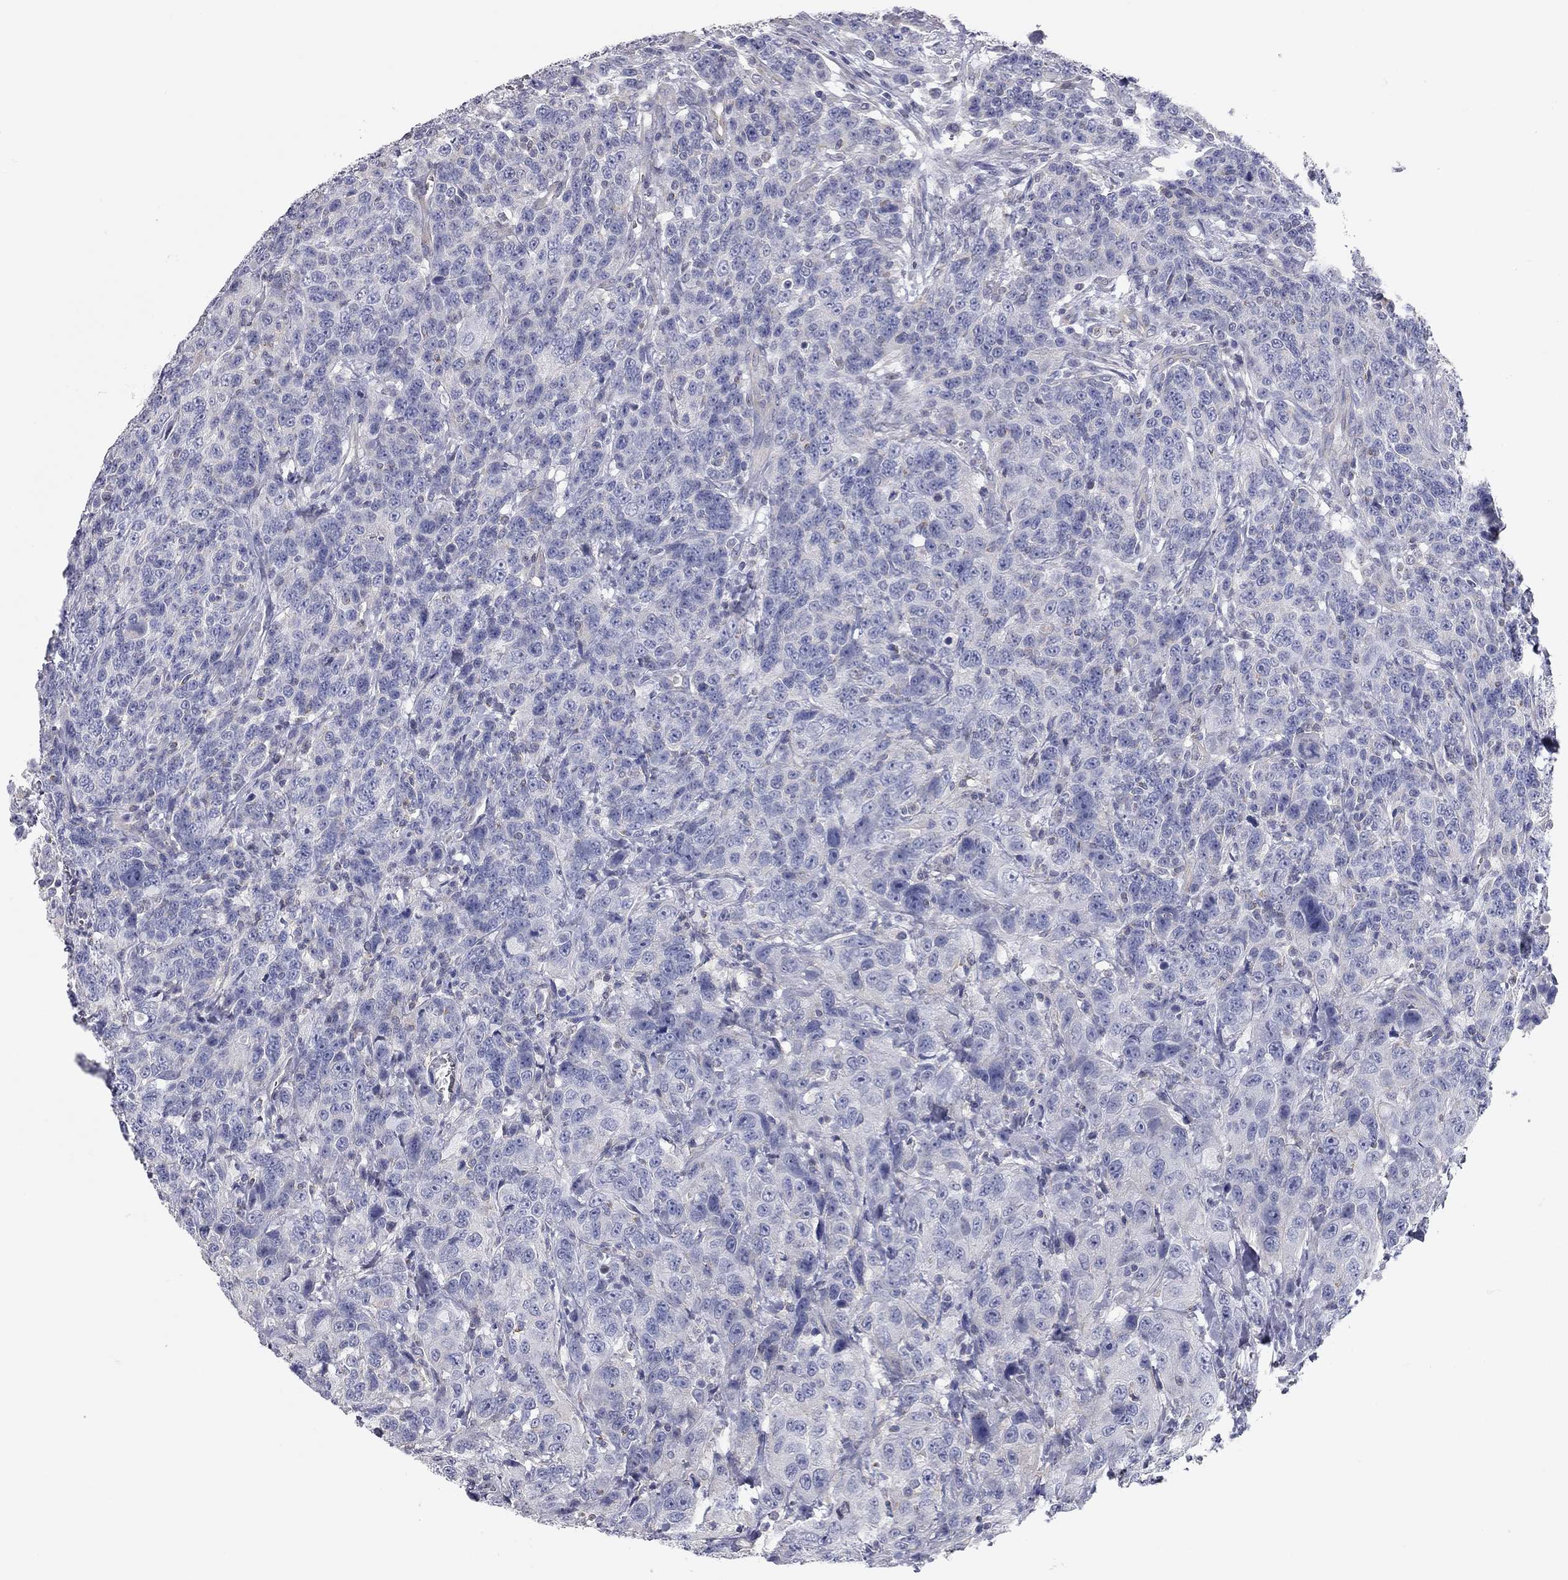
{"staining": {"intensity": "negative", "quantity": "none", "location": "none"}, "tissue": "urothelial cancer", "cell_type": "Tumor cells", "image_type": "cancer", "snomed": [{"axis": "morphology", "description": "Urothelial carcinoma, NOS"}, {"axis": "morphology", "description": "Urothelial carcinoma, High grade"}, {"axis": "topography", "description": "Urinary bladder"}], "caption": "The photomicrograph reveals no staining of tumor cells in urothelial carcinoma (high-grade).", "gene": "C10orf90", "patient": {"sex": "female", "age": 73}}